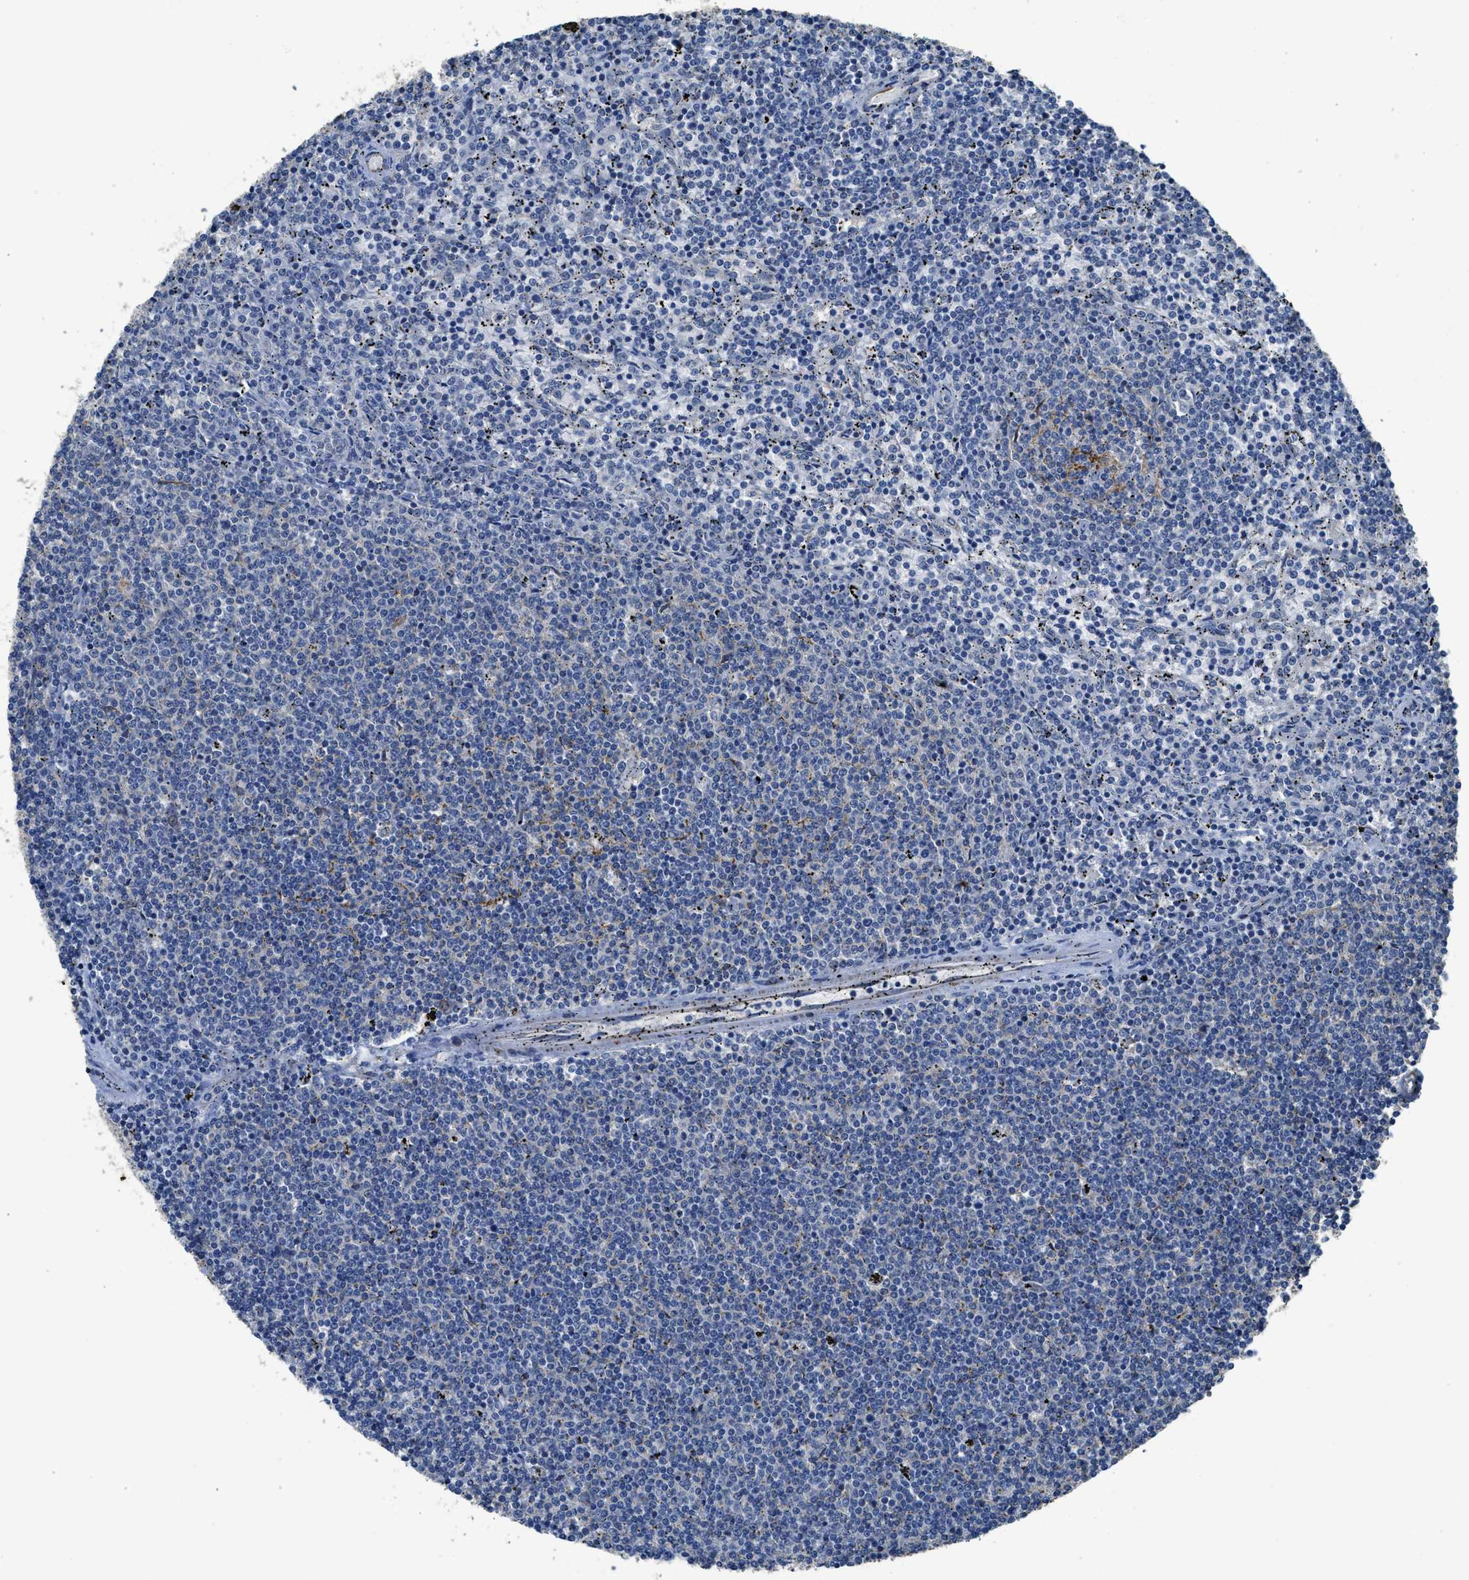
{"staining": {"intensity": "negative", "quantity": "none", "location": "none"}, "tissue": "lymphoma", "cell_type": "Tumor cells", "image_type": "cancer", "snomed": [{"axis": "morphology", "description": "Malignant lymphoma, non-Hodgkin's type, Low grade"}, {"axis": "topography", "description": "Spleen"}], "caption": "Protein analysis of low-grade malignant lymphoma, non-Hodgkin's type exhibits no significant expression in tumor cells.", "gene": "SYNM", "patient": {"sex": "female", "age": 50}}